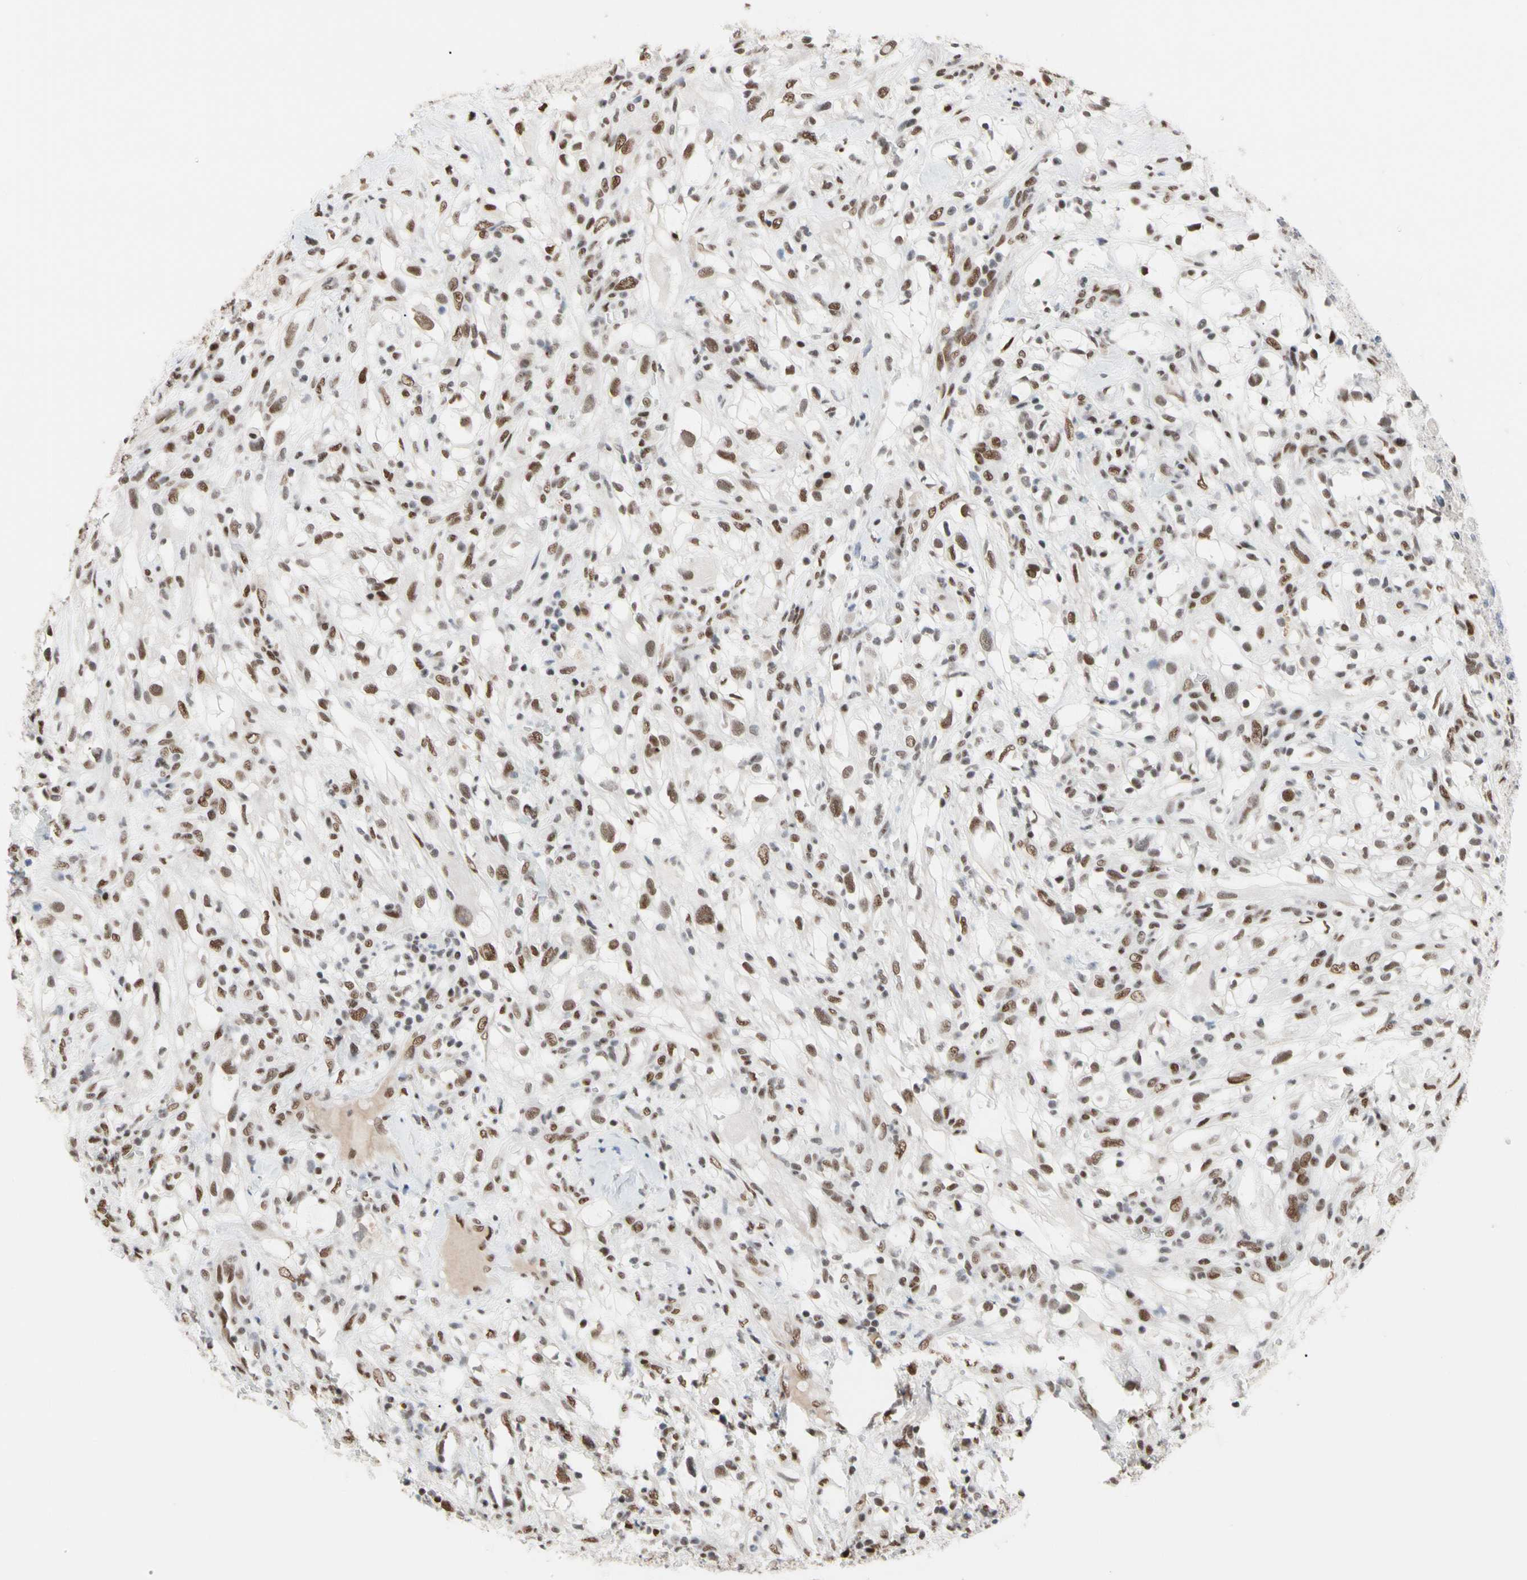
{"staining": {"intensity": "moderate", "quantity": ">75%", "location": "nuclear"}, "tissue": "renal cancer", "cell_type": "Tumor cells", "image_type": "cancer", "snomed": [{"axis": "morphology", "description": "Adenocarcinoma, NOS"}, {"axis": "topography", "description": "Kidney"}], "caption": "Immunohistochemical staining of renal cancer (adenocarcinoma) displays medium levels of moderate nuclear staining in about >75% of tumor cells. The staining was performed using DAB to visualize the protein expression in brown, while the nuclei were stained in blue with hematoxylin (Magnification: 20x).", "gene": "FAM98B", "patient": {"sex": "female", "age": 60}}